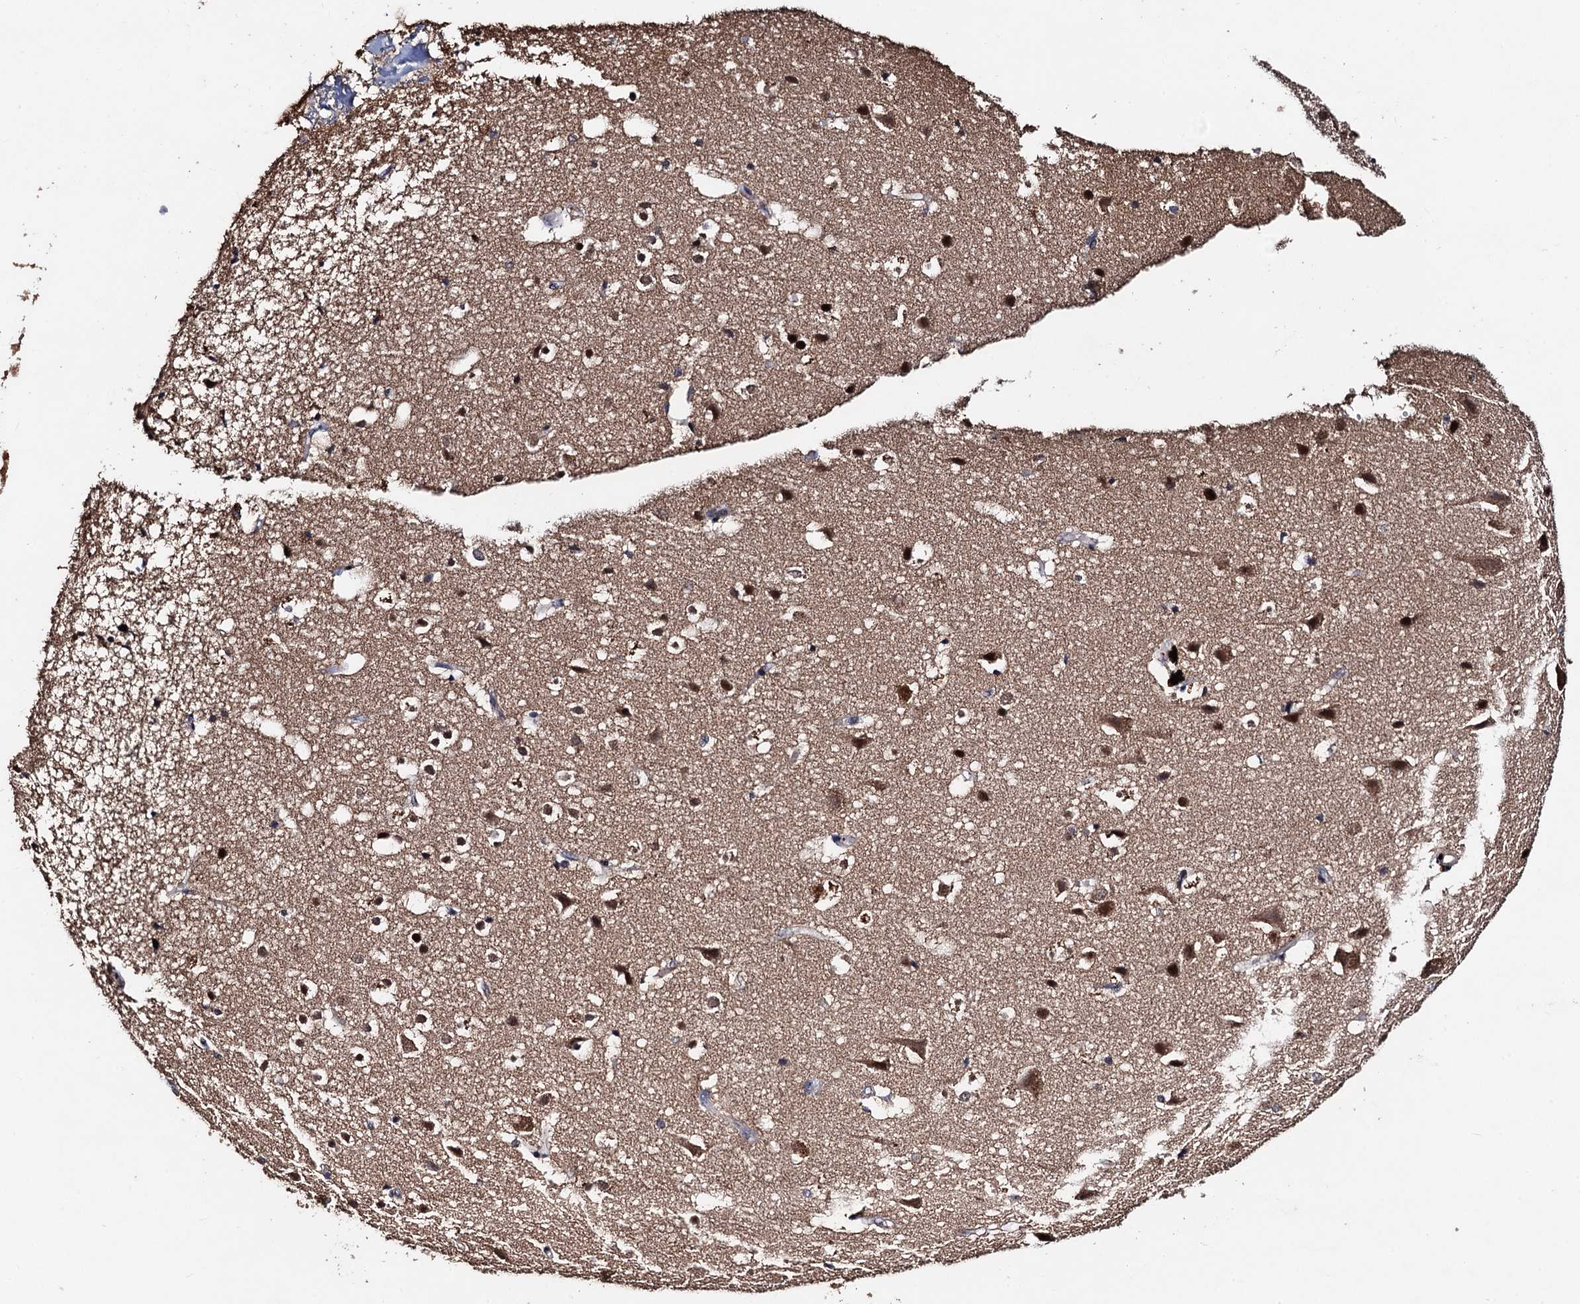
{"staining": {"intensity": "weak", "quantity": "25%-75%", "location": "cytoplasmic/membranous"}, "tissue": "cerebral cortex", "cell_type": "Endothelial cells", "image_type": "normal", "snomed": [{"axis": "morphology", "description": "Normal tissue, NOS"}, {"axis": "topography", "description": "Cerebral cortex"}], "caption": "Immunohistochemistry (IHC) micrograph of unremarkable cerebral cortex stained for a protein (brown), which shows low levels of weak cytoplasmic/membranous expression in about 25%-75% of endothelial cells.", "gene": "PPTC7", "patient": {"sex": "male", "age": 54}}